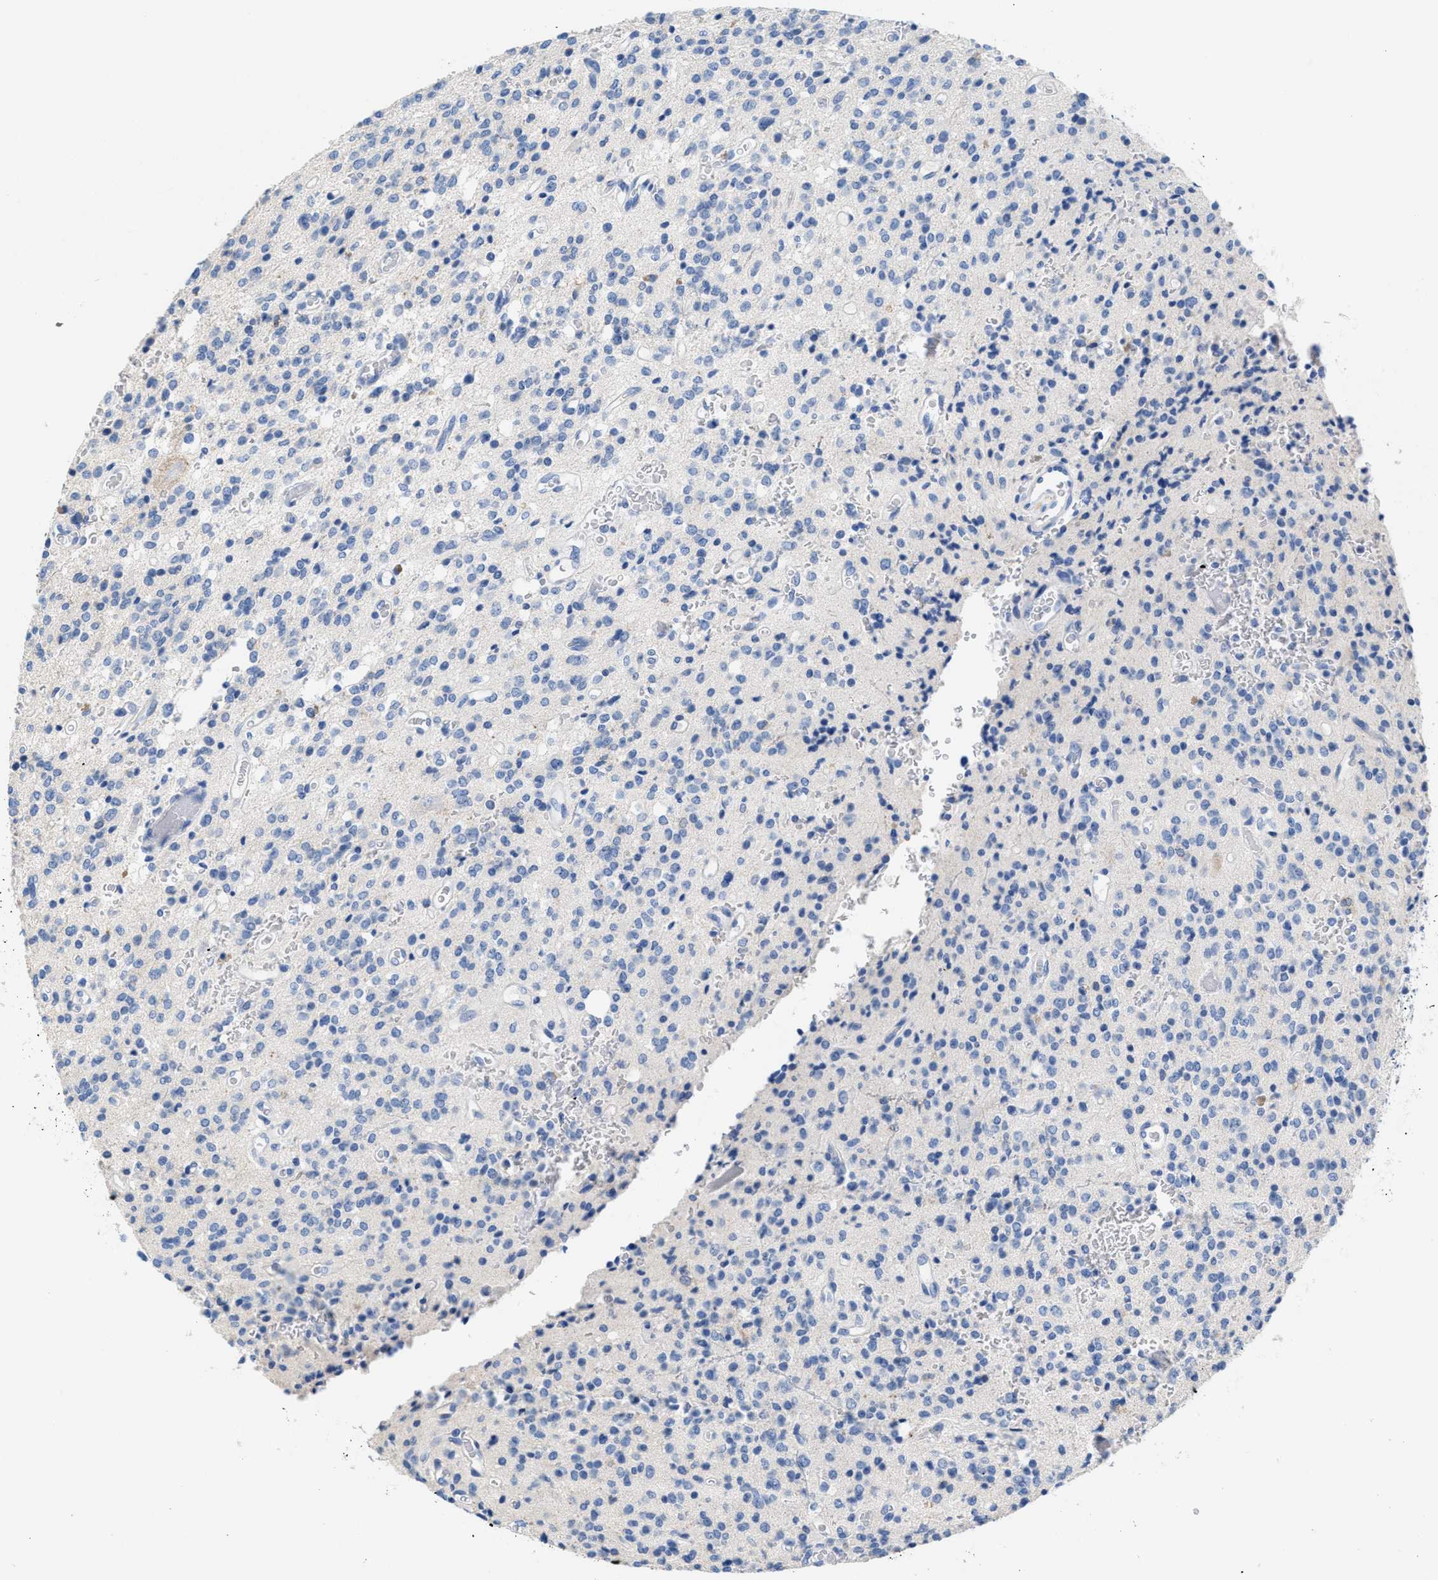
{"staining": {"intensity": "negative", "quantity": "none", "location": "none"}, "tissue": "glioma", "cell_type": "Tumor cells", "image_type": "cancer", "snomed": [{"axis": "morphology", "description": "Glioma, malignant, High grade"}, {"axis": "topography", "description": "Brain"}], "caption": "Tumor cells are negative for brown protein staining in malignant high-grade glioma.", "gene": "SLFN13", "patient": {"sex": "male", "age": 34}}